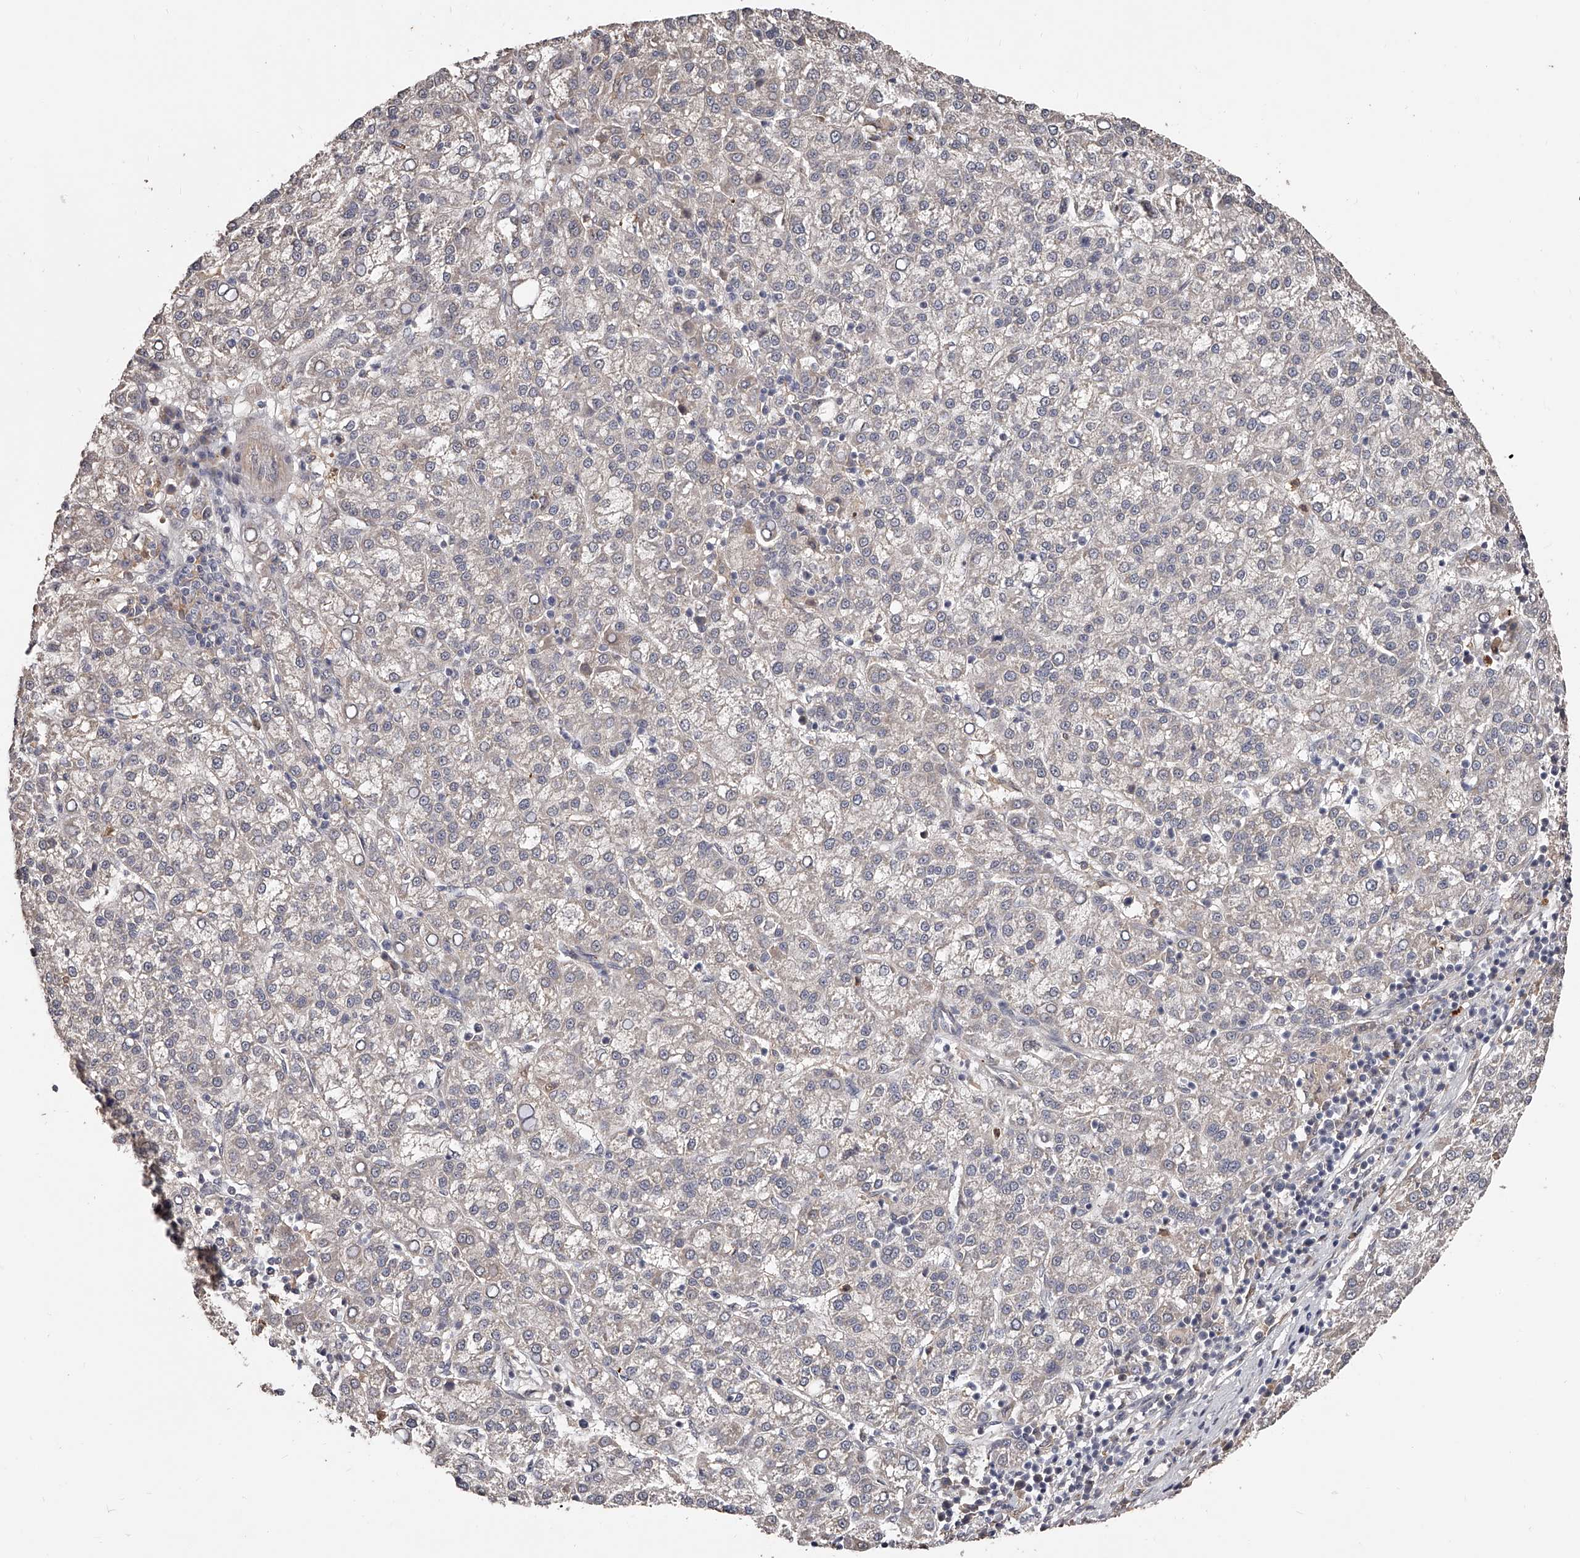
{"staining": {"intensity": "negative", "quantity": "none", "location": "none"}, "tissue": "liver cancer", "cell_type": "Tumor cells", "image_type": "cancer", "snomed": [{"axis": "morphology", "description": "Carcinoma, Hepatocellular, NOS"}, {"axis": "topography", "description": "Liver"}], "caption": "Image shows no significant protein expression in tumor cells of liver cancer (hepatocellular carcinoma).", "gene": "URGCP", "patient": {"sex": "female", "age": 58}}